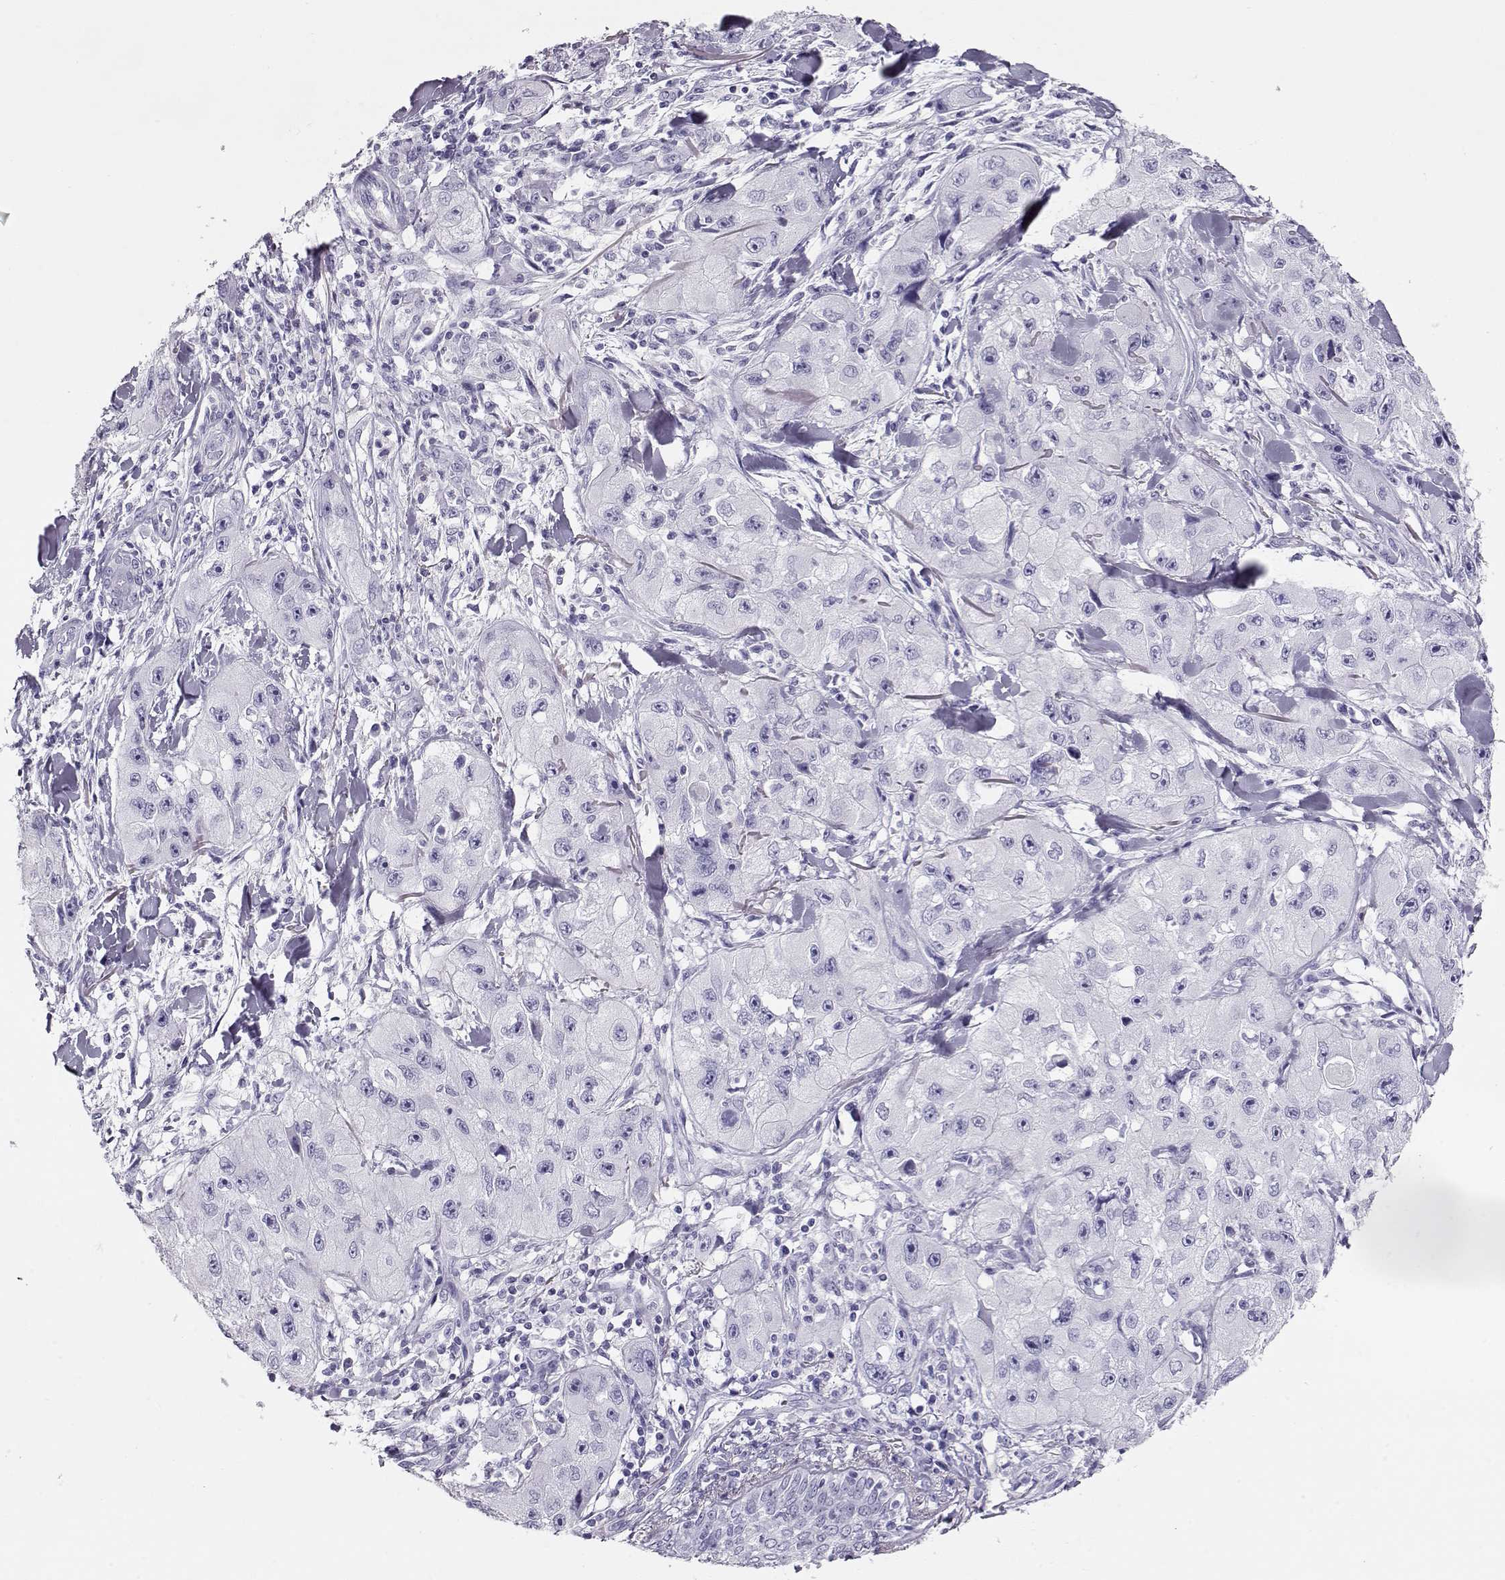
{"staining": {"intensity": "negative", "quantity": "none", "location": "none"}, "tissue": "skin cancer", "cell_type": "Tumor cells", "image_type": "cancer", "snomed": [{"axis": "morphology", "description": "Squamous cell carcinoma, NOS"}, {"axis": "topography", "description": "Skin"}, {"axis": "topography", "description": "Subcutis"}], "caption": "High power microscopy histopathology image of an immunohistochemistry (IHC) photomicrograph of skin cancer (squamous cell carcinoma), revealing no significant positivity in tumor cells. (IHC, brightfield microscopy, high magnification).", "gene": "ACTN2", "patient": {"sex": "male", "age": 73}}